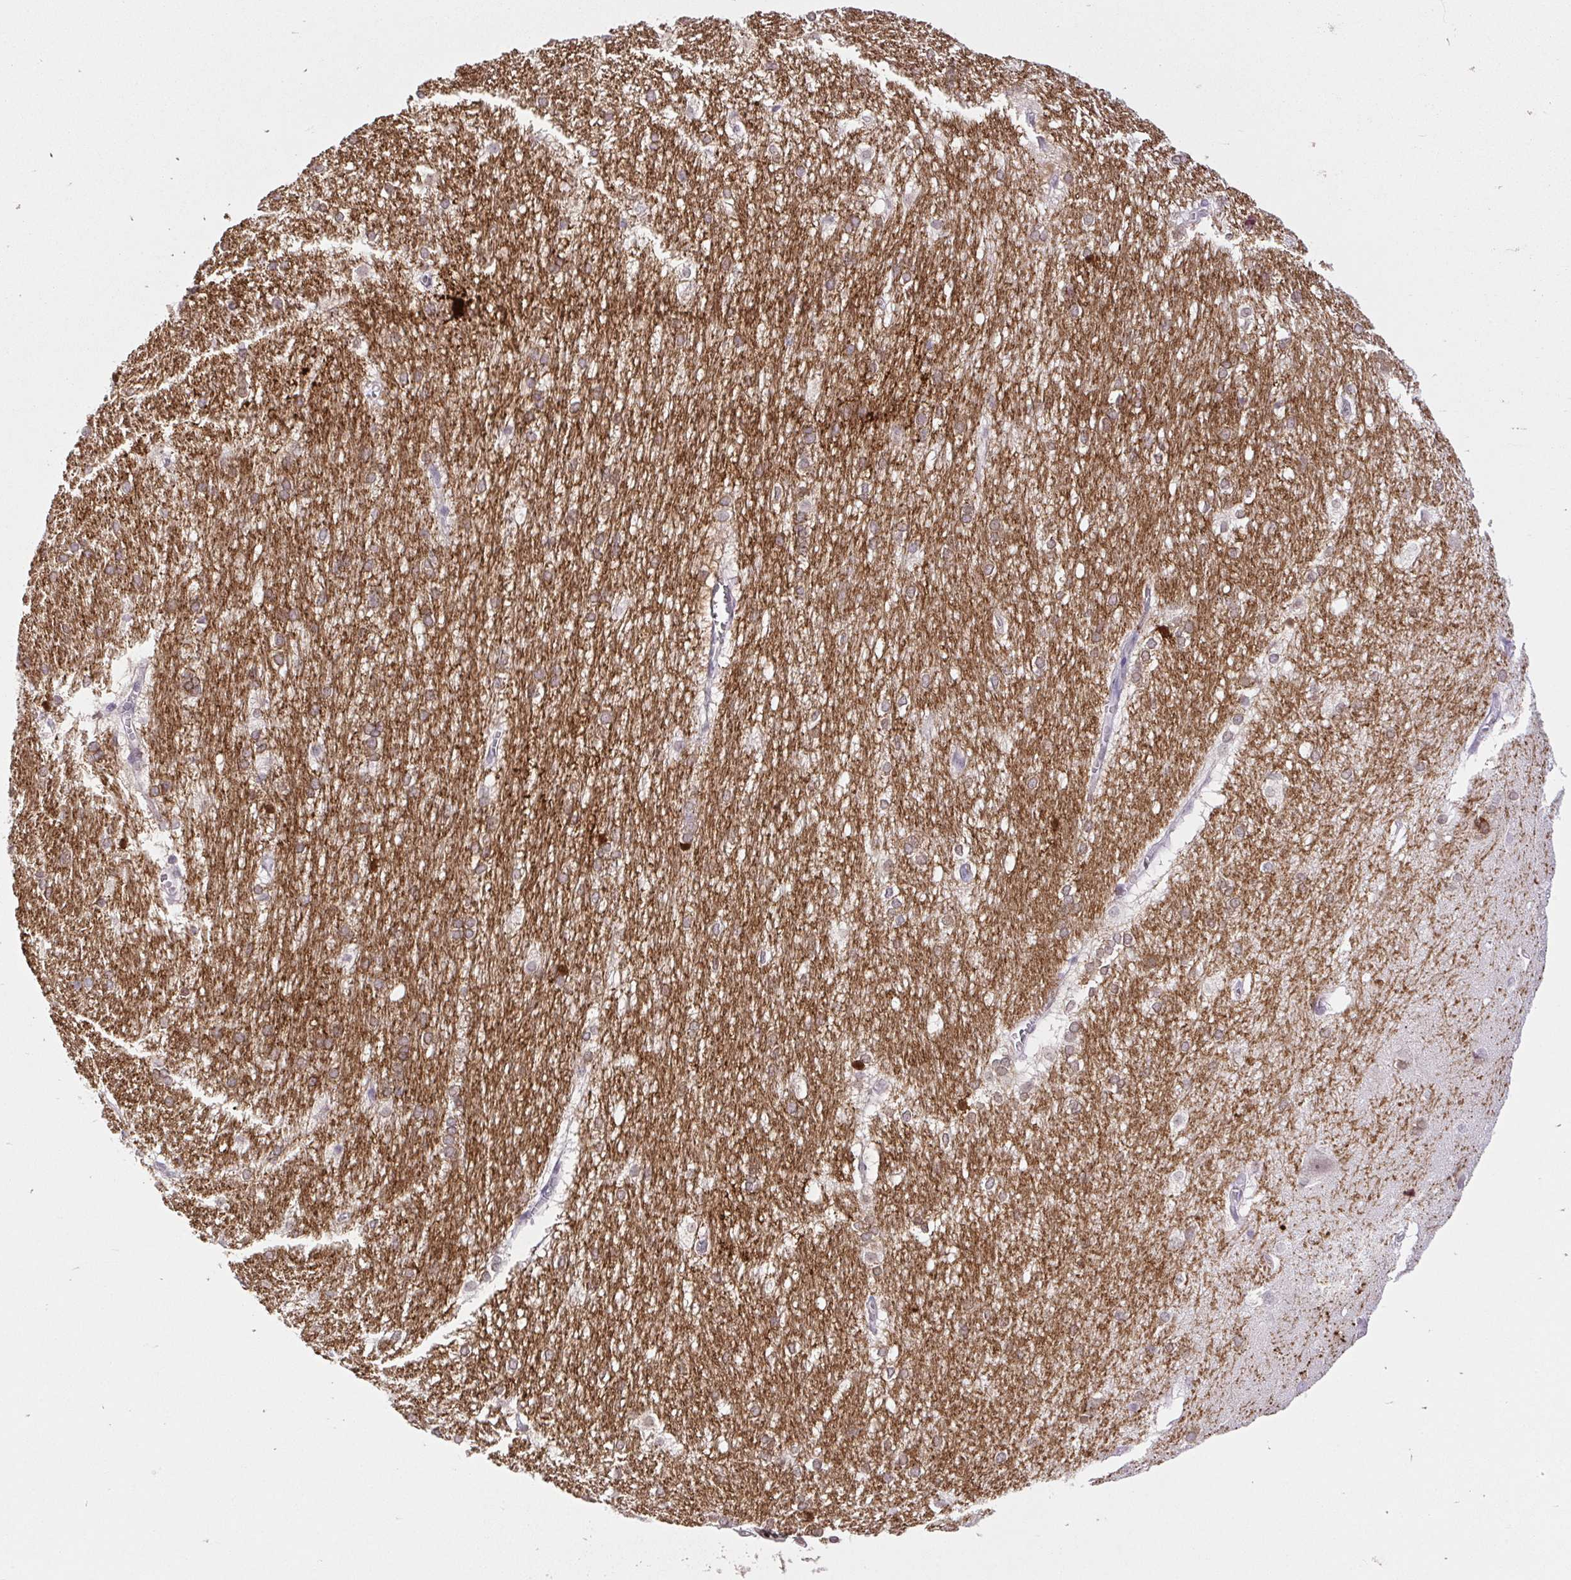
{"staining": {"intensity": "moderate", "quantity": "<25%", "location": "cytoplasmic/membranous"}, "tissue": "hippocampus", "cell_type": "Glial cells", "image_type": "normal", "snomed": [{"axis": "morphology", "description": "Normal tissue, NOS"}, {"axis": "topography", "description": "Cerebral cortex"}, {"axis": "topography", "description": "Hippocampus"}], "caption": "Immunohistochemistry (IHC) (DAB) staining of normal hippocampus displays moderate cytoplasmic/membranous protein expression in approximately <25% of glial cells. The staining is performed using DAB (3,3'-diaminobenzidine) brown chromogen to label protein expression. The nuclei are counter-stained blue using hematoxylin.", "gene": "BCAS1", "patient": {"sex": "female", "age": 19}}